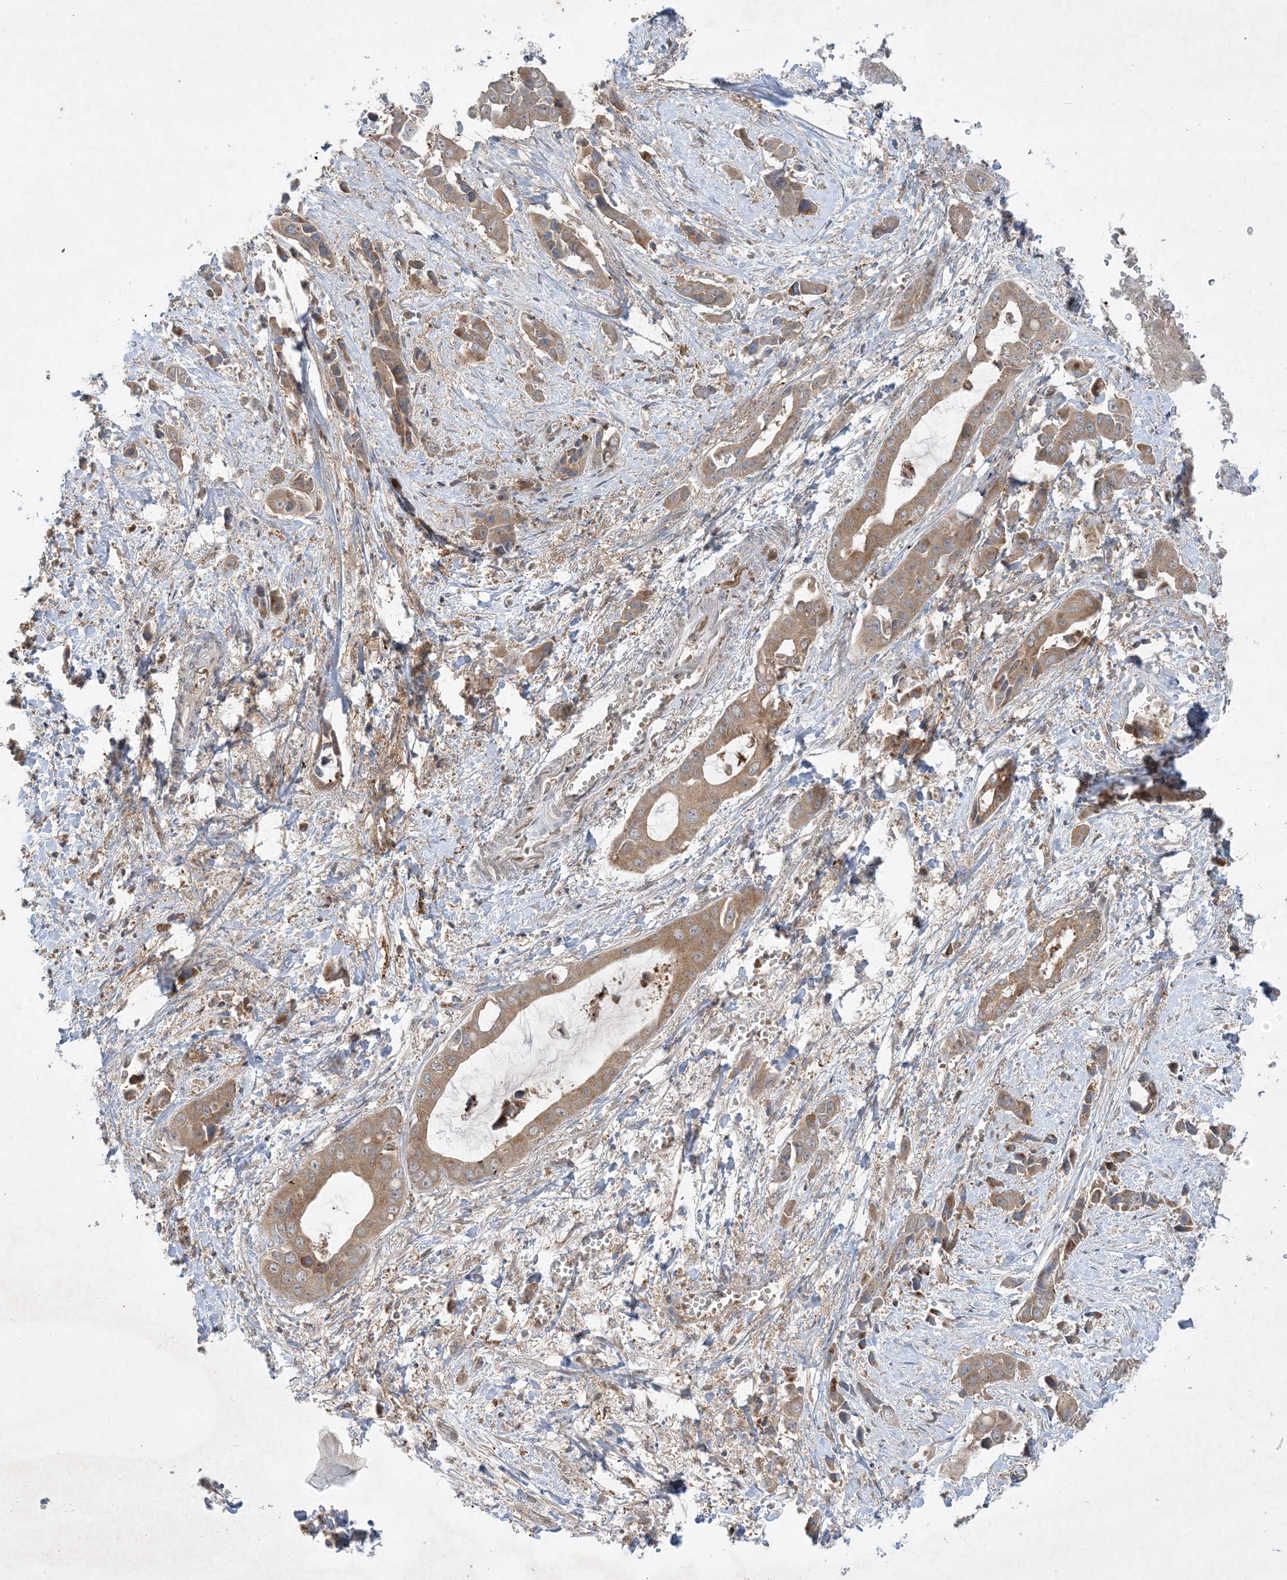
{"staining": {"intensity": "moderate", "quantity": ">75%", "location": "cytoplasmic/membranous"}, "tissue": "liver cancer", "cell_type": "Tumor cells", "image_type": "cancer", "snomed": [{"axis": "morphology", "description": "Cholangiocarcinoma"}, {"axis": "topography", "description": "Liver"}], "caption": "Immunohistochemical staining of cholangiocarcinoma (liver) exhibits medium levels of moderate cytoplasmic/membranous protein positivity in about >75% of tumor cells. (DAB (3,3'-diaminobenzidine) = brown stain, brightfield microscopy at high magnification).", "gene": "STAM2", "patient": {"sex": "female", "age": 52}}